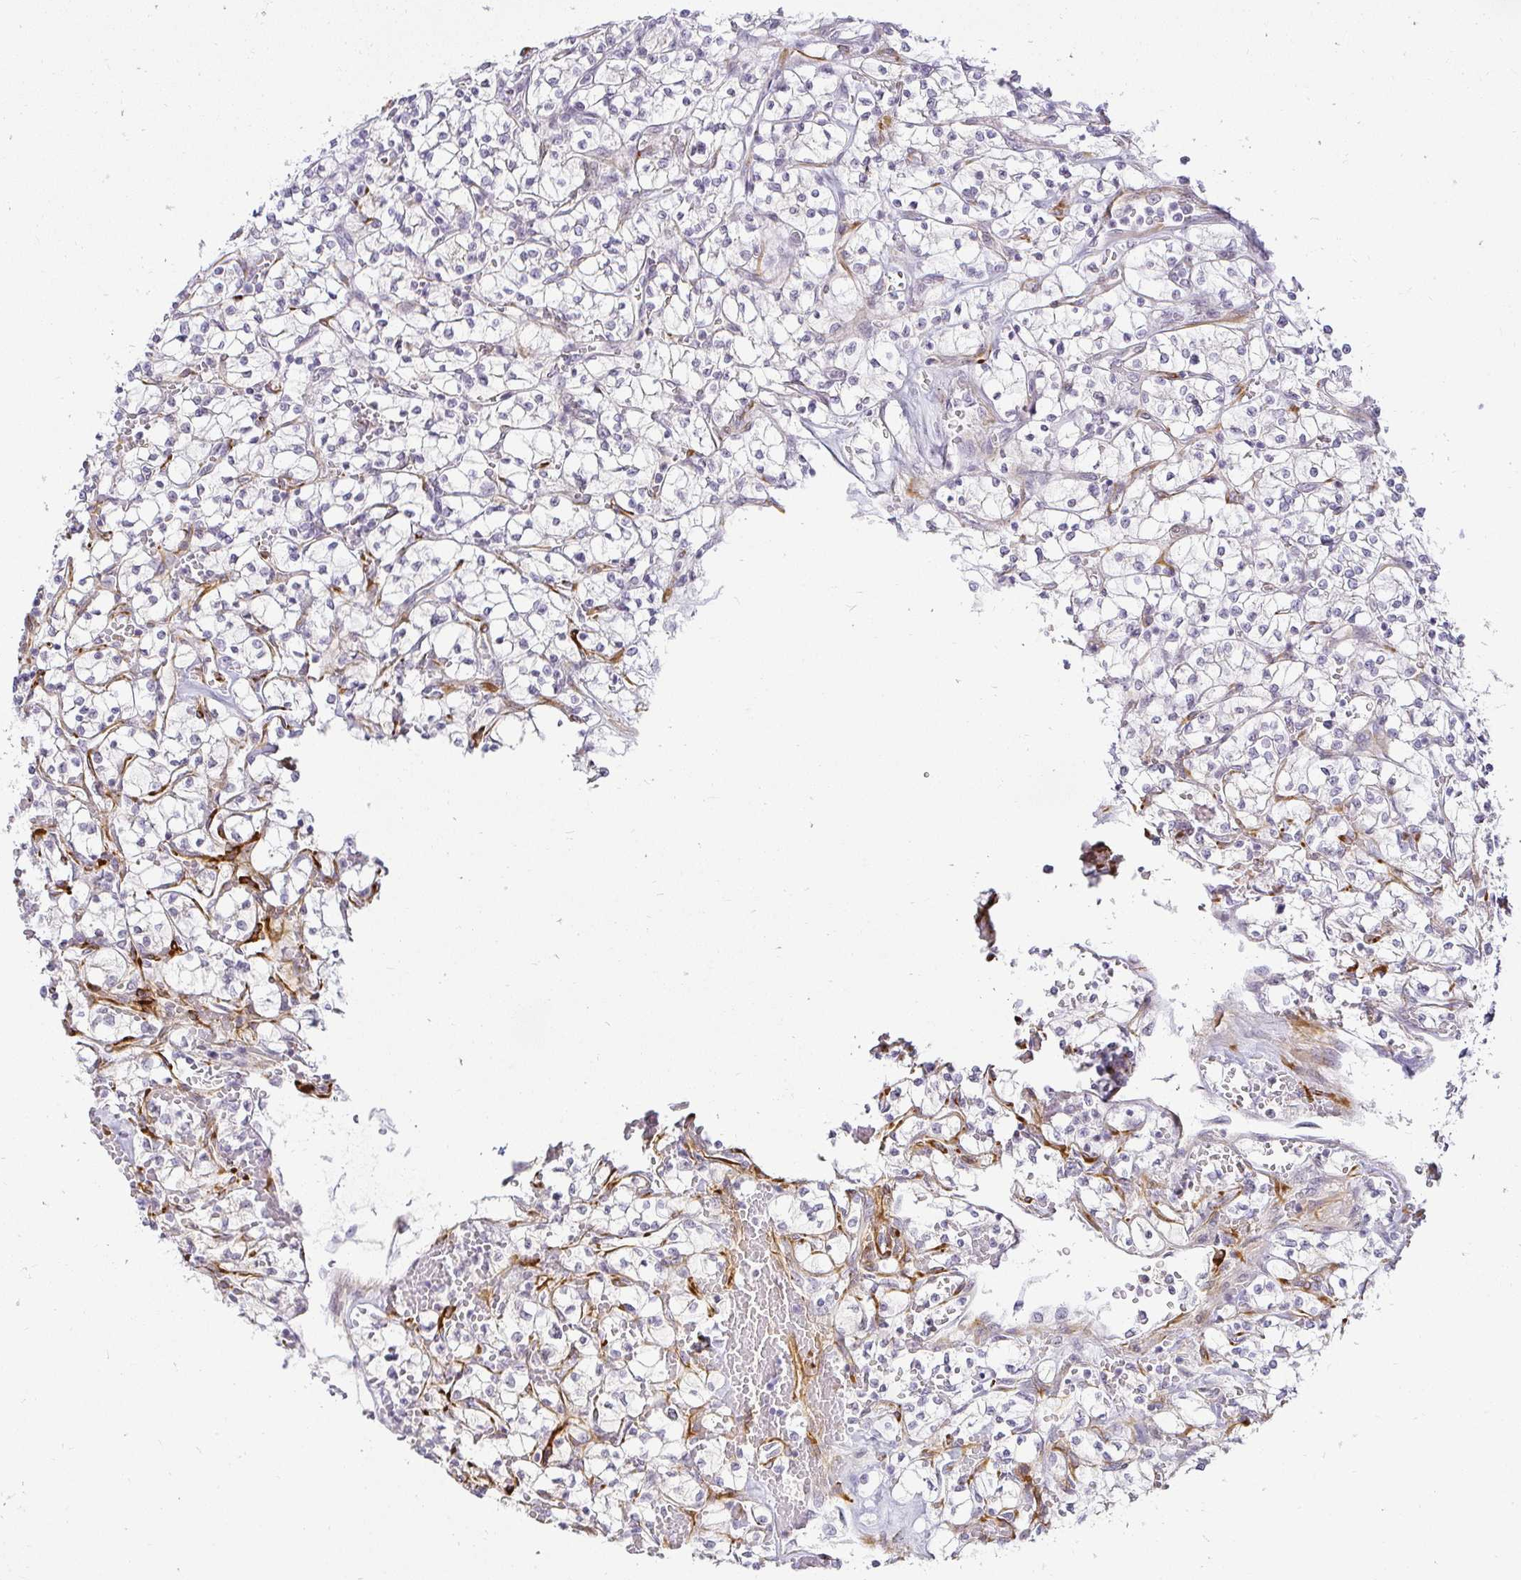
{"staining": {"intensity": "negative", "quantity": "none", "location": "none"}, "tissue": "renal cancer", "cell_type": "Tumor cells", "image_type": "cancer", "snomed": [{"axis": "morphology", "description": "Adenocarcinoma, NOS"}, {"axis": "topography", "description": "Kidney"}], "caption": "Renal adenocarcinoma was stained to show a protein in brown. There is no significant positivity in tumor cells.", "gene": "ACAN", "patient": {"sex": "female", "age": 64}}